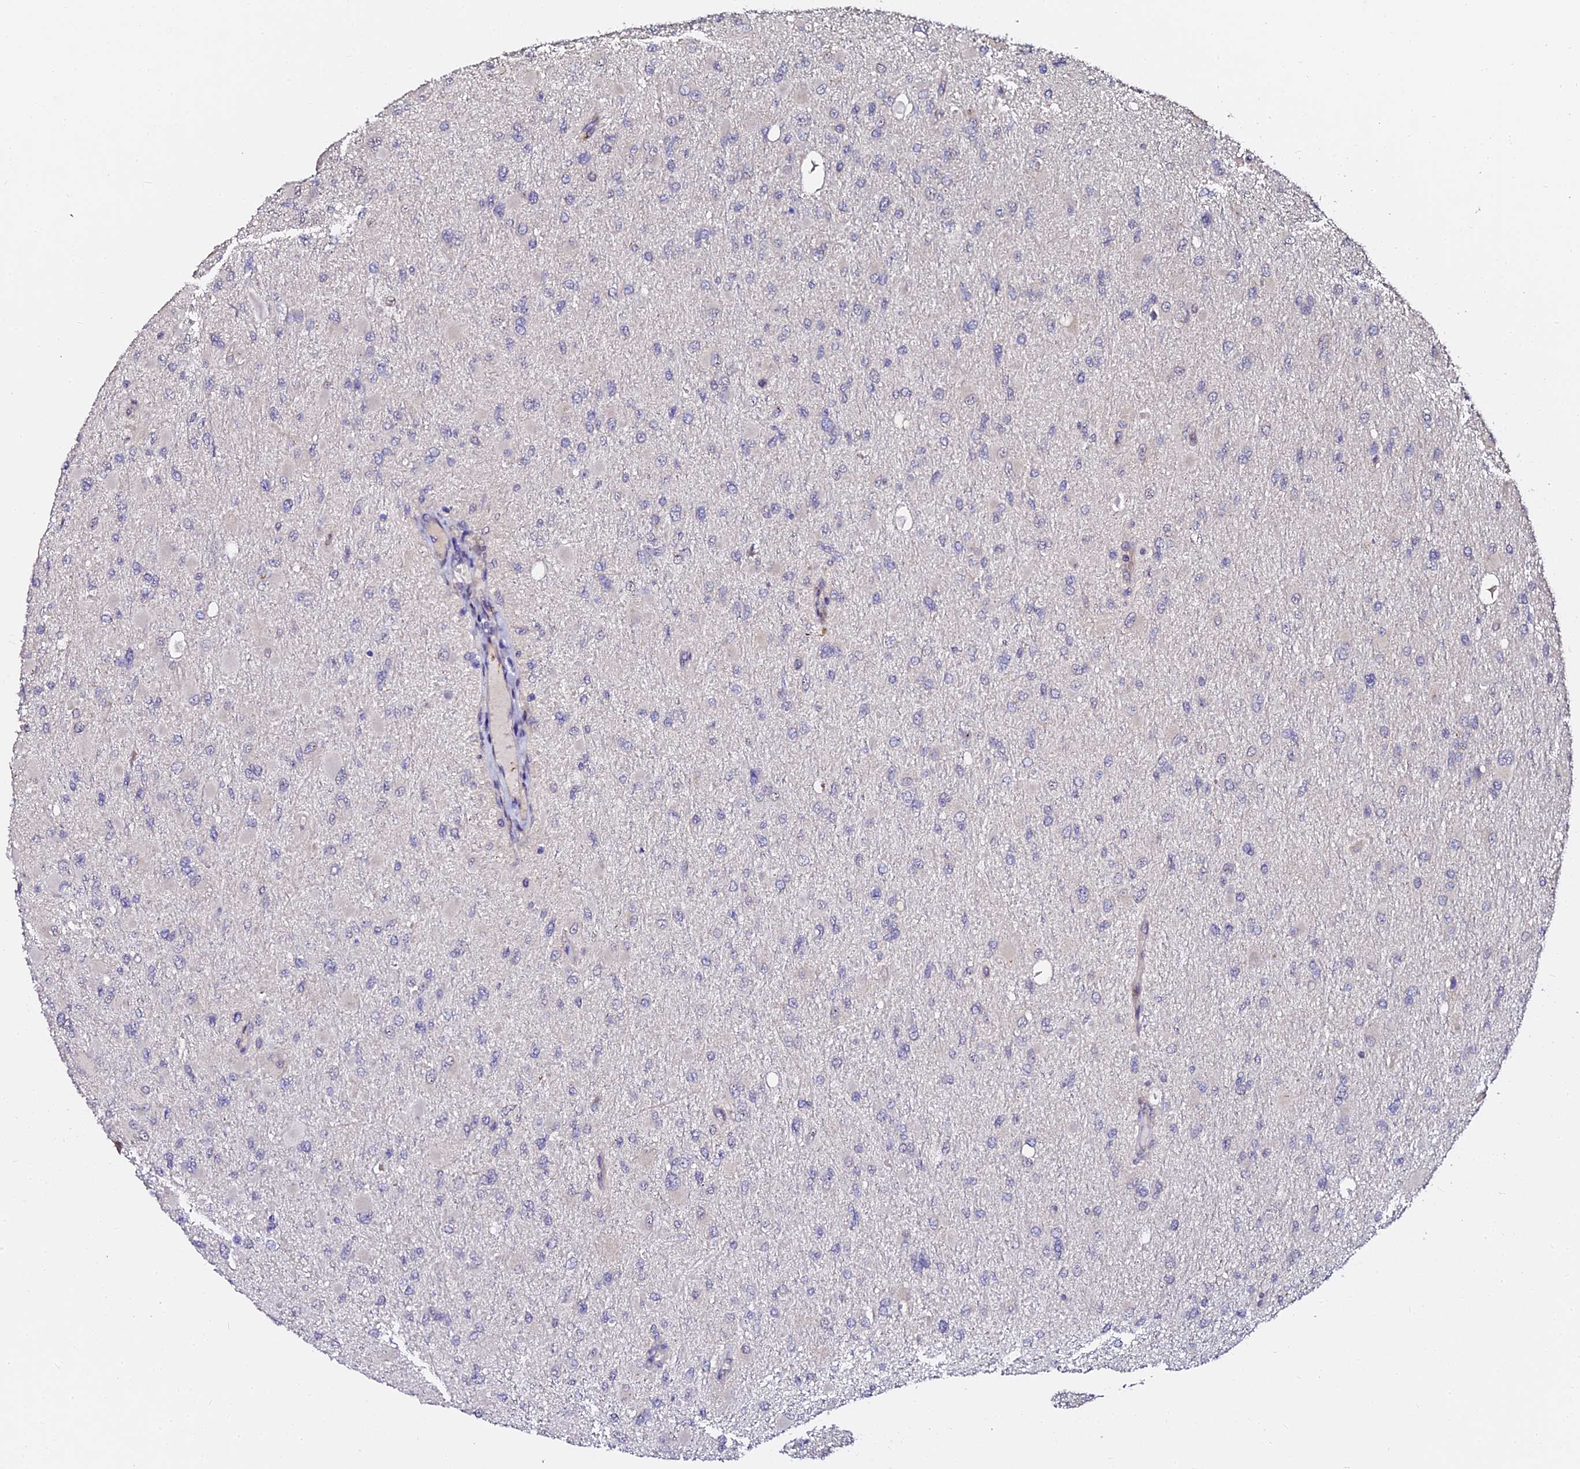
{"staining": {"intensity": "negative", "quantity": "none", "location": "none"}, "tissue": "glioma", "cell_type": "Tumor cells", "image_type": "cancer", "snomed": [{"axis": "morphology", "description": "Glioma, malignant, High grade"}, {"axis": "topography", "description": "Cerebral cortex"}], "caption": "Immunohistochemistry (IHC) histopathology image of human glioma stained for a protein (brown), which demonstrates no staining in tumor cells. (Stains: DAB IHC with hematoxylin counter stain, Microscopy: brightfield microscopy at high magnification).", "gene": "GPN3", "patient": {"sex": "female", "age": 36}}